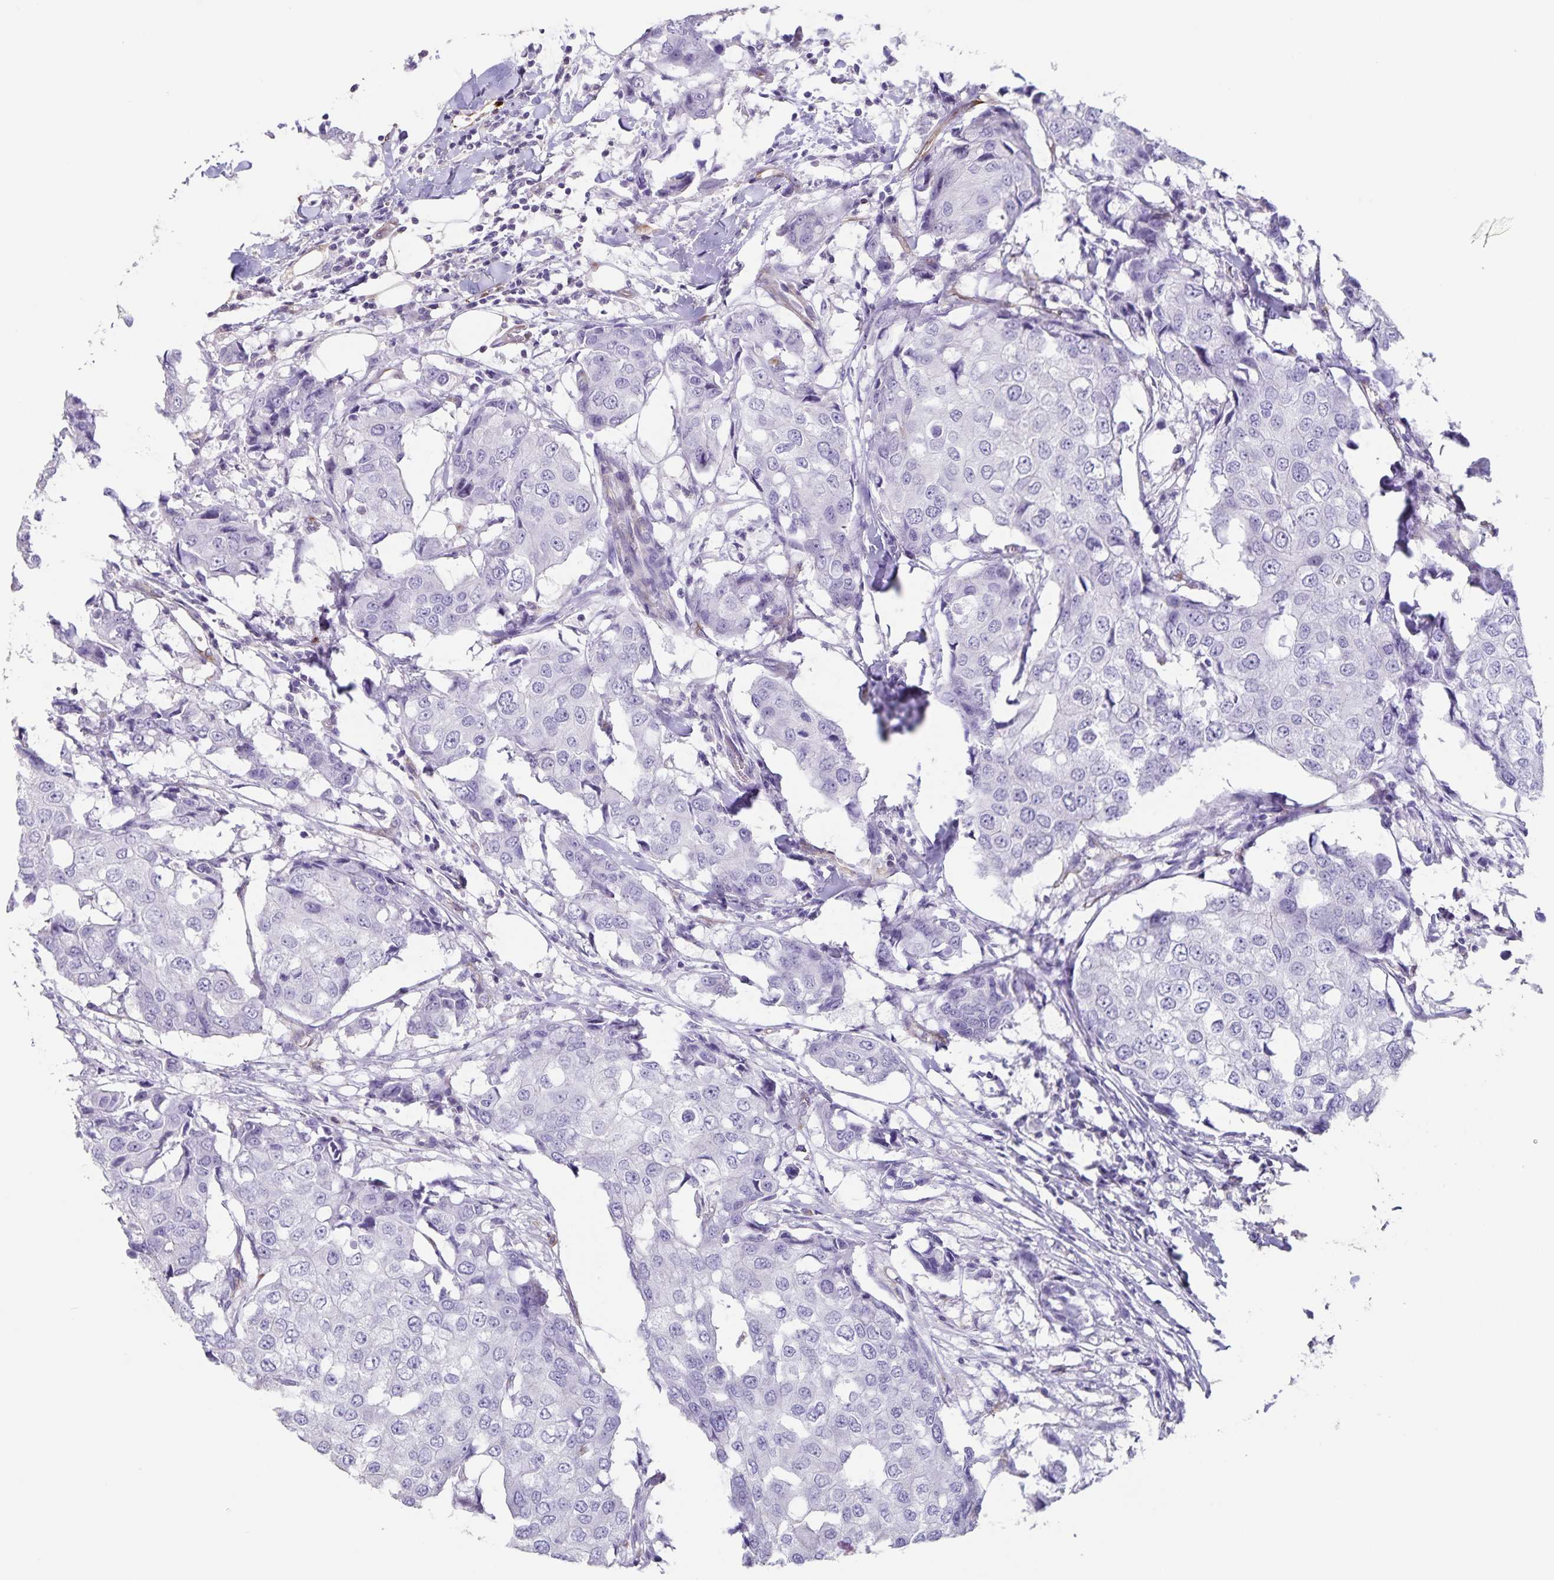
{"staining": {"intensity": "negative", "quantity": "none", "location": "none"}, "tissue": "breast cancer", "cell_type": "Tumor cells", "image_type": "cancer", "snomed": [{"axis": "morphology", "description": "Duct carcinoma"}, {"axis": "topography", "description": "Breast"}], "caption": "Micrograph shows no significant protein positivity in tumor cells of breast cancer (infiltrating ductal carcinoma).", "gene": "SYNM", "patient": {"sex": "female", "age": 27}}